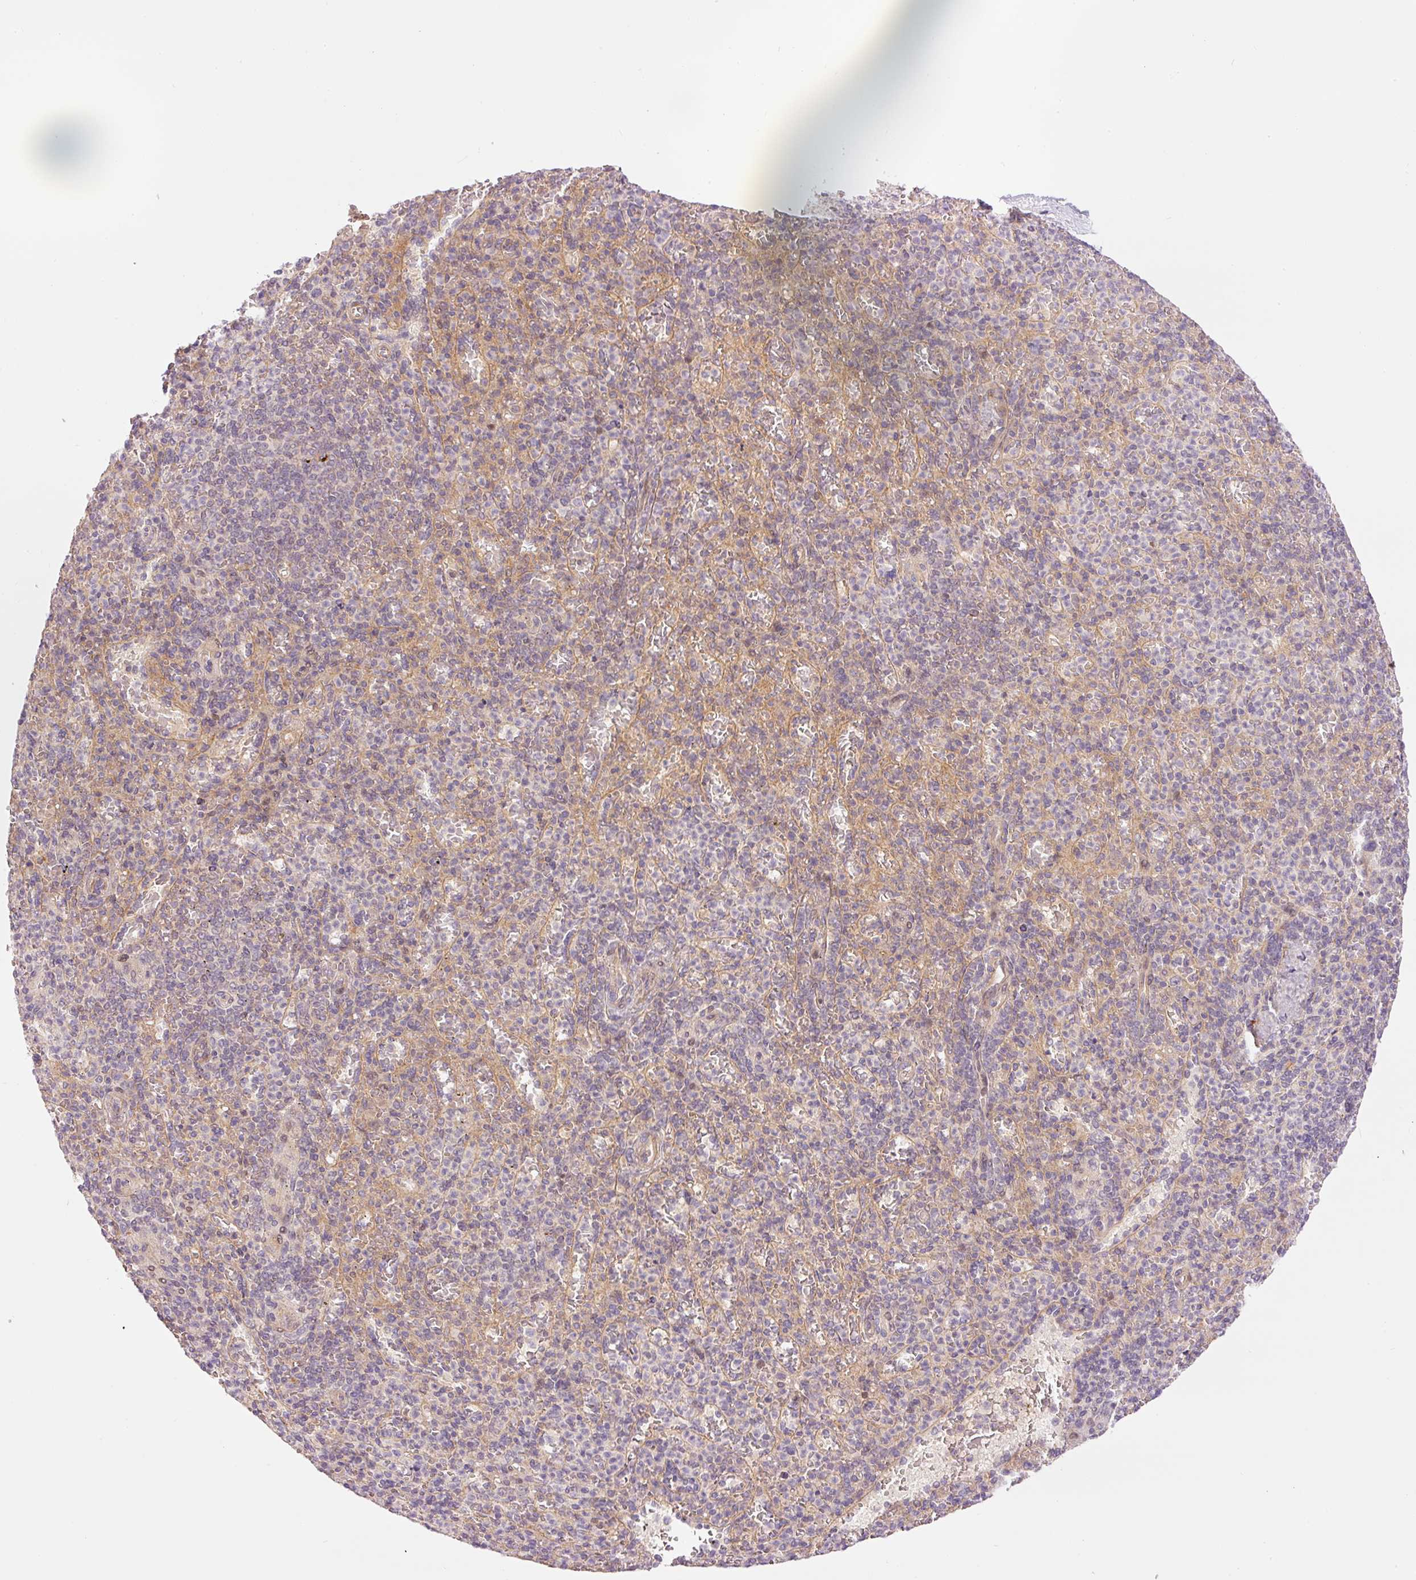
{"staining": {"intensity": "negative", "quantity": "none", "location": "none"}, "tissue": "spleen", "cell_type": "Cells in red pulp", "image_type": "normal", "snomed": [{"axis": "morphology", "description": "Normal tissue, NOS"}, {"axis": "topography", "description": "Spleen"}], "caption": "A high-resolution photomicrograph shows immunohistochemistry (IHC) staining of benign spleen, which reveals no significant staining in cells in red pulp.", "gene": "SLC29A3", "patient": {"sex": "female", "age": 74}}